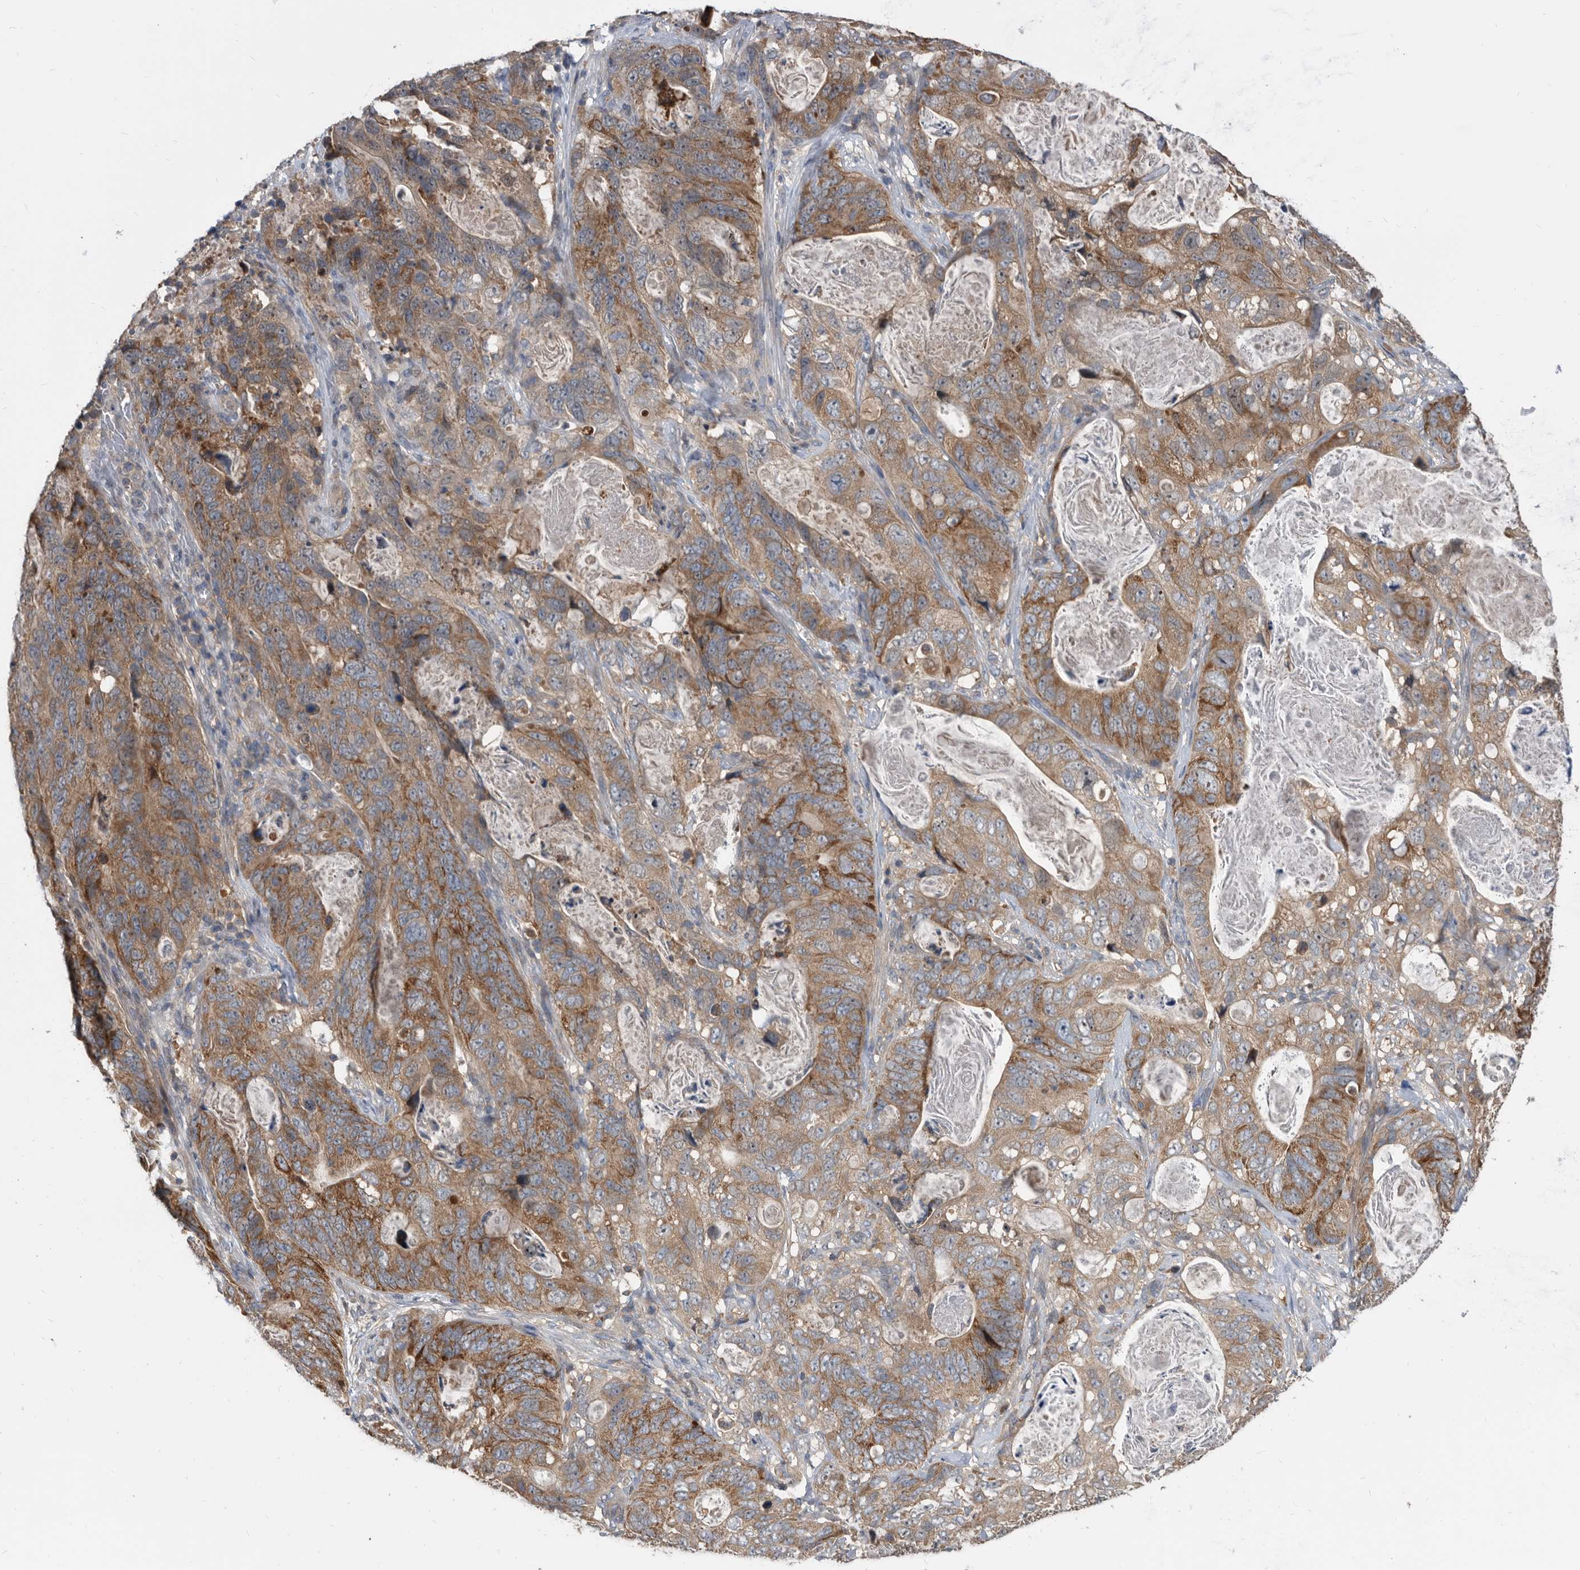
{"staining": {"intensity": "strong", "quantity": "25%-75%", "location": "cytoplasmic/membranous"}, "tissue": "stomach cancer", "cell_type": "Tumor cells", "image_type": "cancer", "snomed": [{"axis": "morphology", "description": "Normal tissue, NOS"}, {"axis": "morphology", "description": "Adenocarcinoma, NOS"}, {"axis": "topography", "description": "Stomach"}], "caption": "Strong cytoplasmic/membranous expression for a protein is appreciated in approximately 25%-75% of tumor cells of stomach cancer (adenocarcinoma) using immunohistochemistry.", "gene": "APEH", "patient": {"sex": "female", "age": 89}}